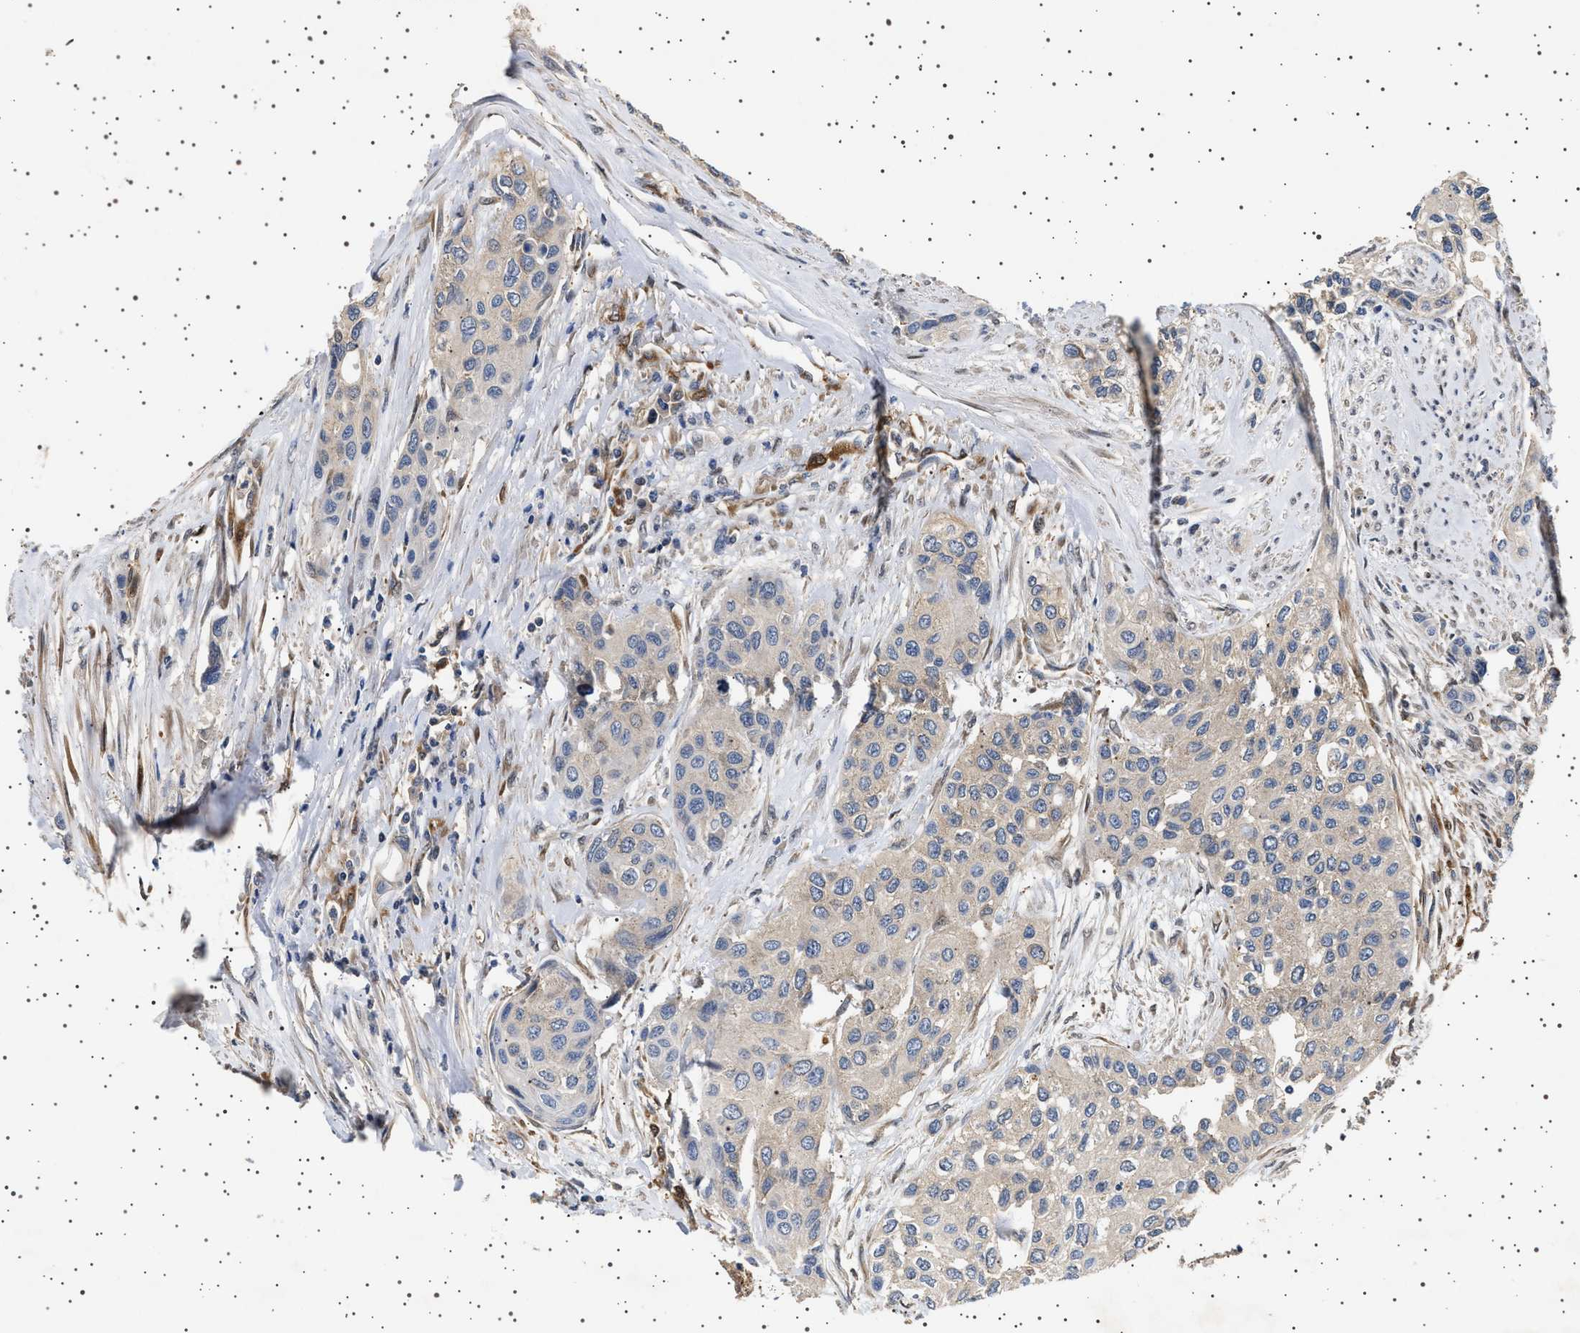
{"staining": {"intensity": "negative", "quantity": "none", "location": "none"}, "tissue": "urothelial cancer", "cell_type": "Tumor cells", "image_type": "cancer", "snomed": [{"axis": "morphology", "description": "Urothelial carcinoma, High grade"}, {"axis": "topography", "description": "Urinary bladder"}], "caption": "There is no significant positivity in tumor cells of urothelial carcinoma (high-grade).", "gene": "GUCY1B1", "patient": {"sex": "female", "age": 56}}